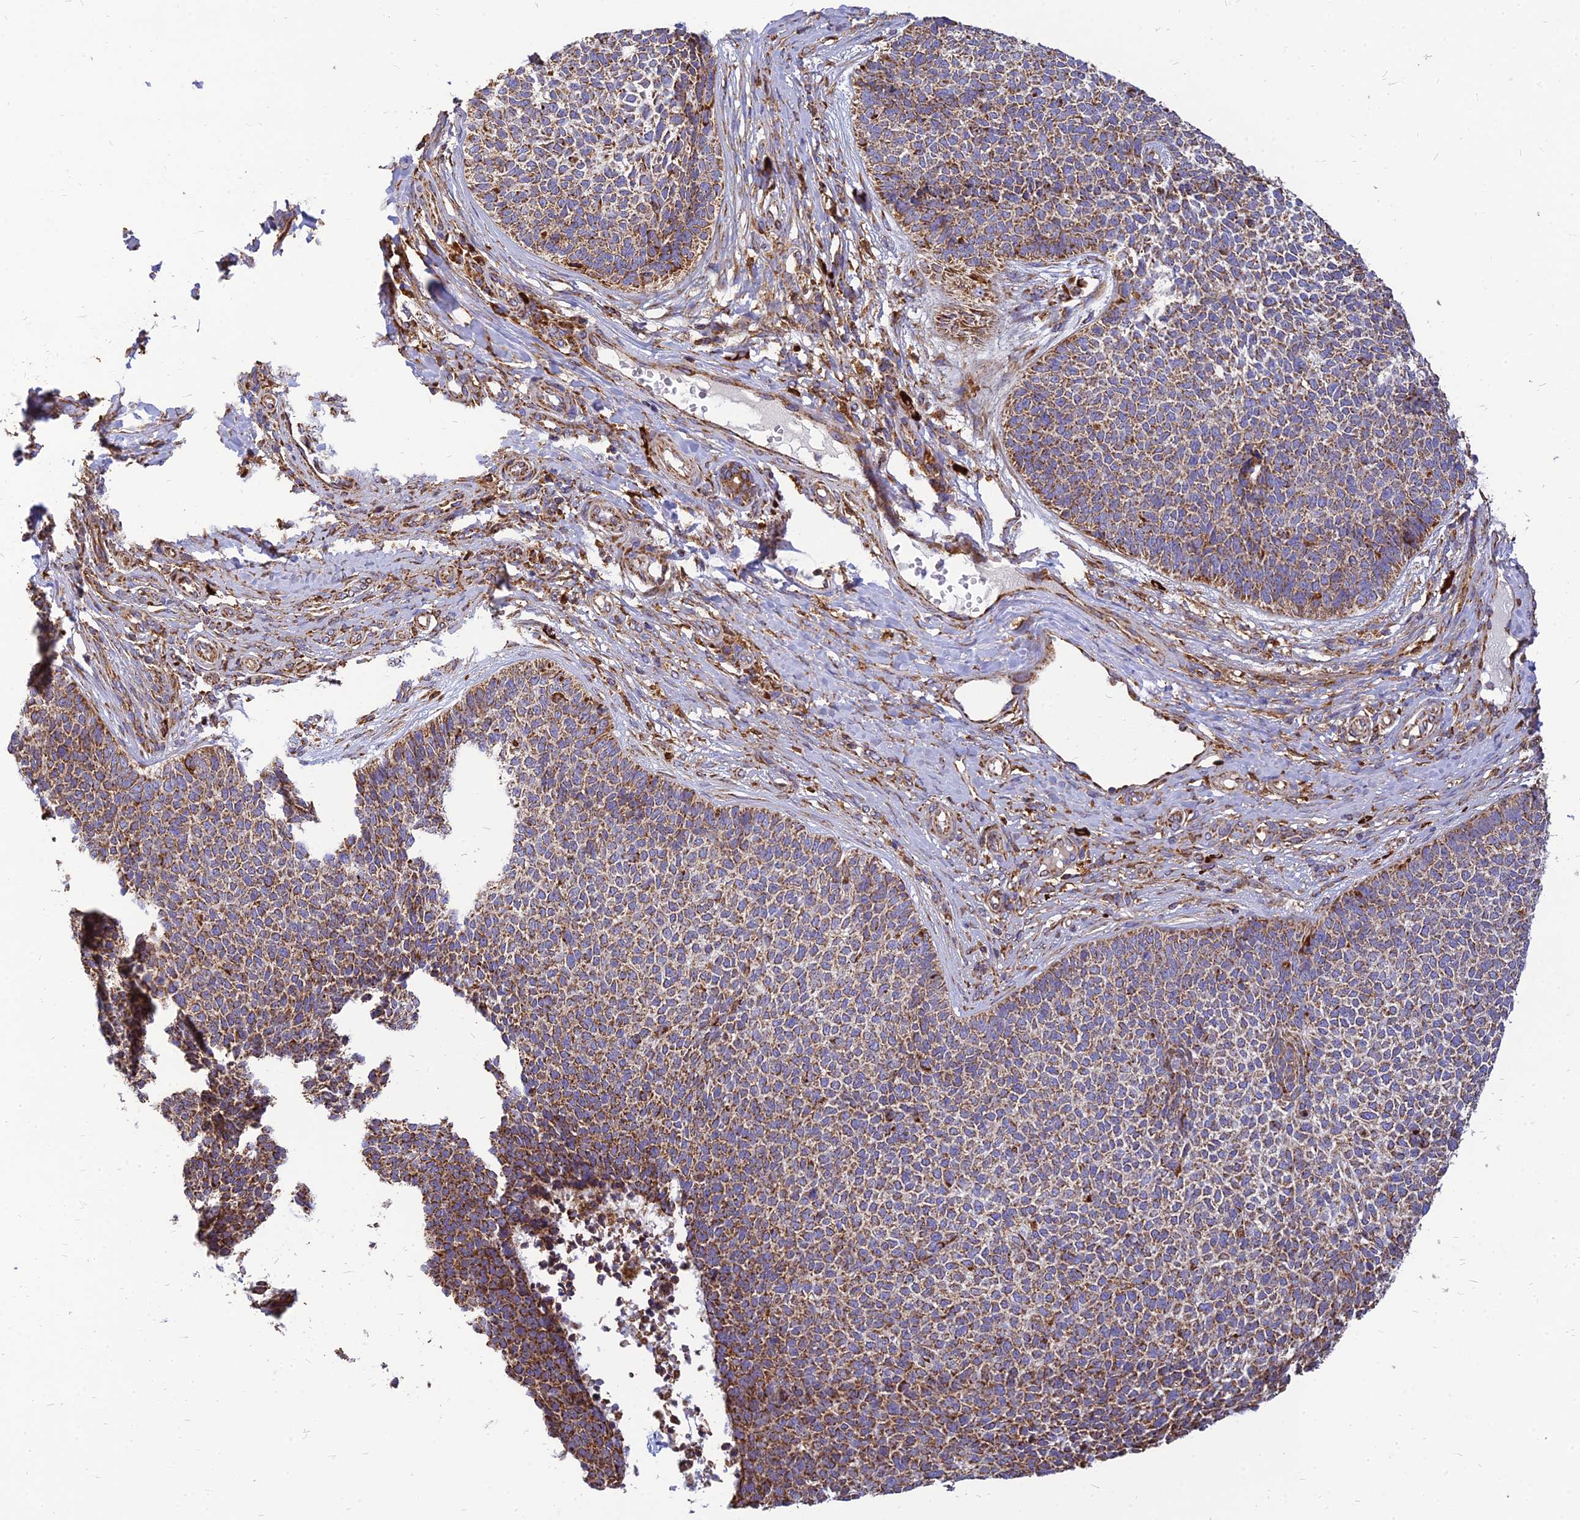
{"staining": {"intensity": "moderate", "quantity": ">75%", "location": "cytoplasmic/membranous"}, "tissue": "skin cancer", "cell_type": "Tumor cells", "image_type": "cancer", "snomed": [{"axis": "morphology", "description": "Basal cell carcinoma"}, {"axis": "topography", "description": "Skin"}], "caption": "This image exhibits basal cell carcinoma (skin) stained with immunohistochemistry (IHC) to label a protein in brown. The cytoplasmic/membranous of tumor cells show moderate positivity for the protein. Nuclei are counter-stained blue.", "gene": "THUMPD2", "patient": {"sex": "female", "age": 84}}